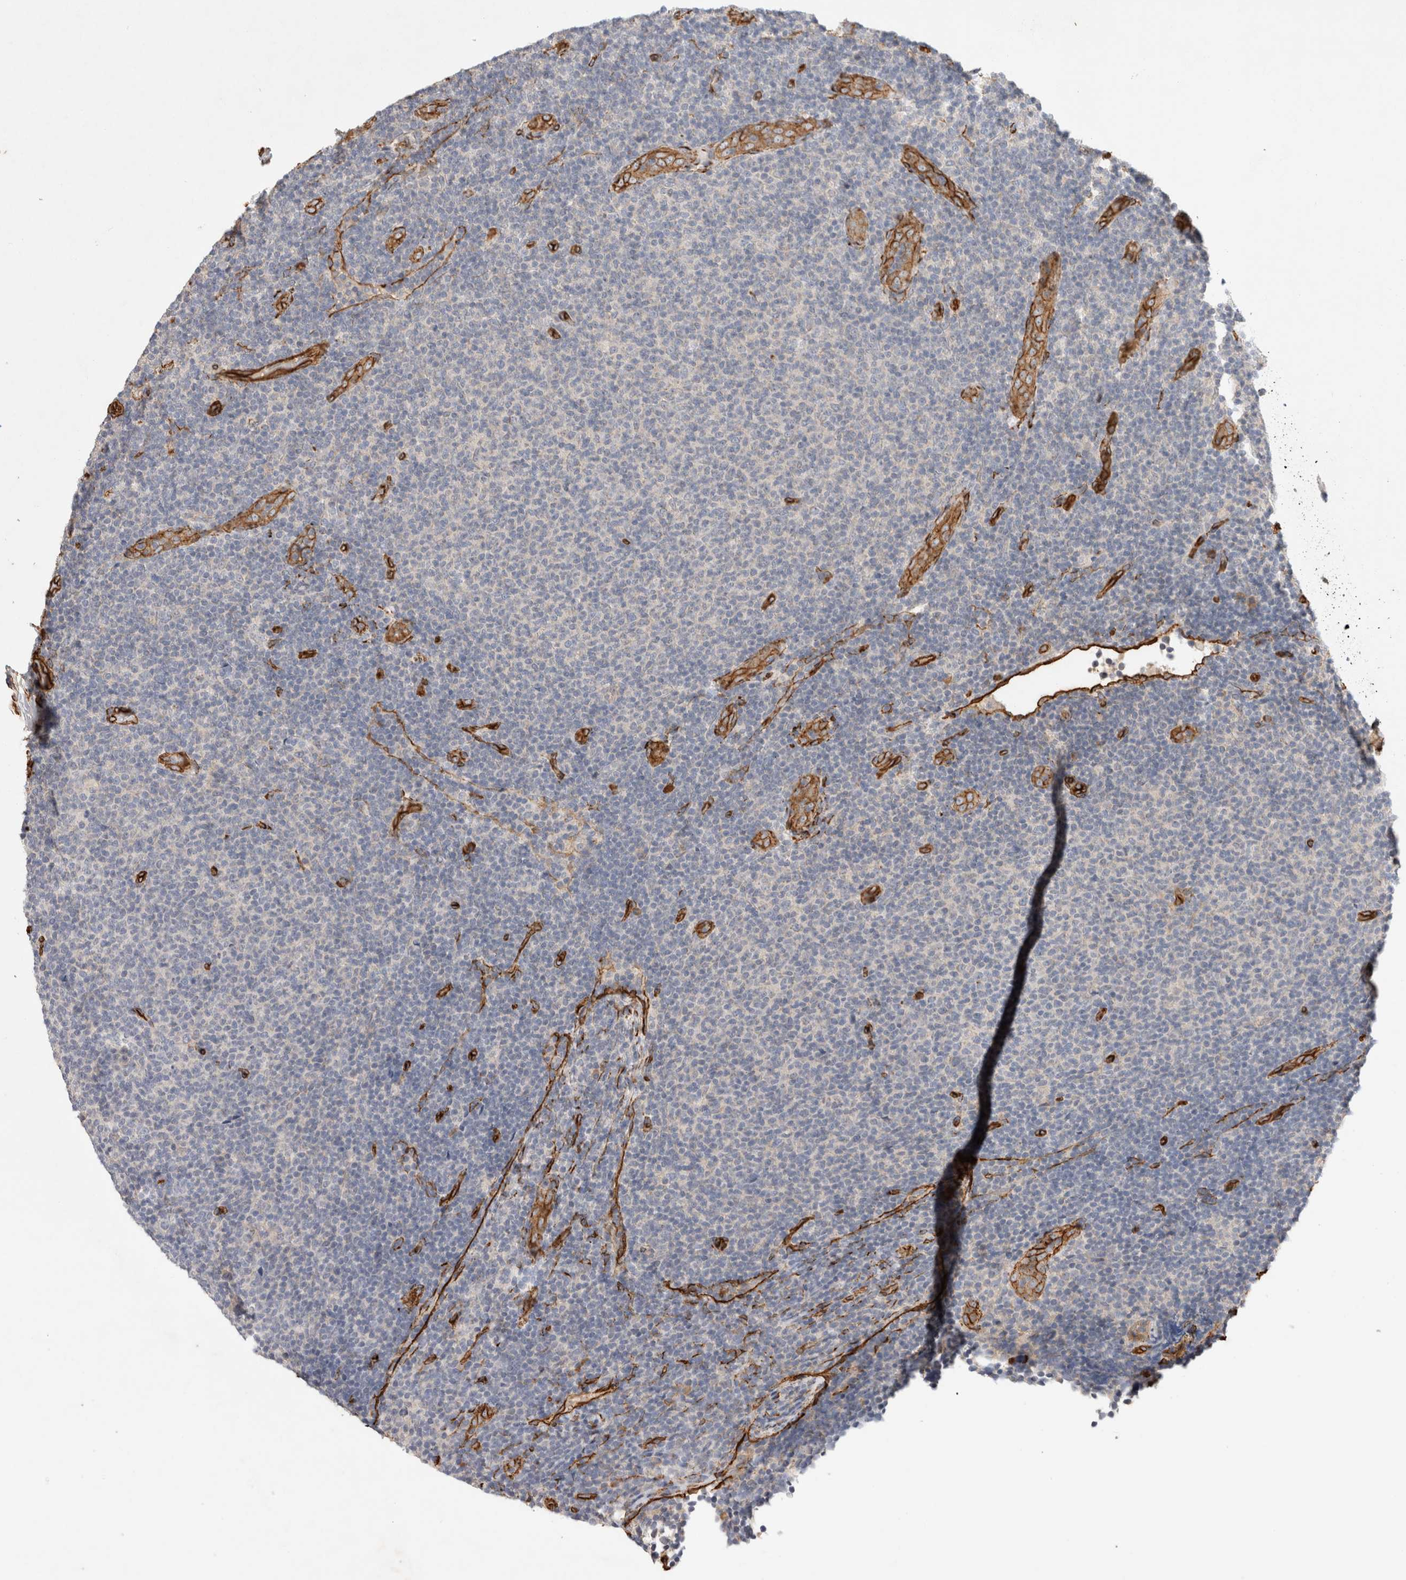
{"staining": {"intensity": "negative", "quantity": "none", "location": "none"}, "tissue": "lymphoma", "cell_type": "Tumor cells", "image_type": "cancer", "snomed": [{"axis": "morphology", "description": "Malignant lymphoma, non-Hodgkin's type, Low grade"}, {"axis": "topography", "description": "Lymph node"}], "caption": "High magnification brightfield microscopy of lymphoma stained with DAB (3,3'-diaminobenzidine) (brown) and counterstained with hematoxylin (blue): tumor cells show no significant staining. The staining was performed using DAB to visualize the protein expression in brown, while the nuclei were stained in blue with hematoxylin (Magnification: 20x).", "gene": "JMJD4", "patient": {"sex": "male", "age": 66}}